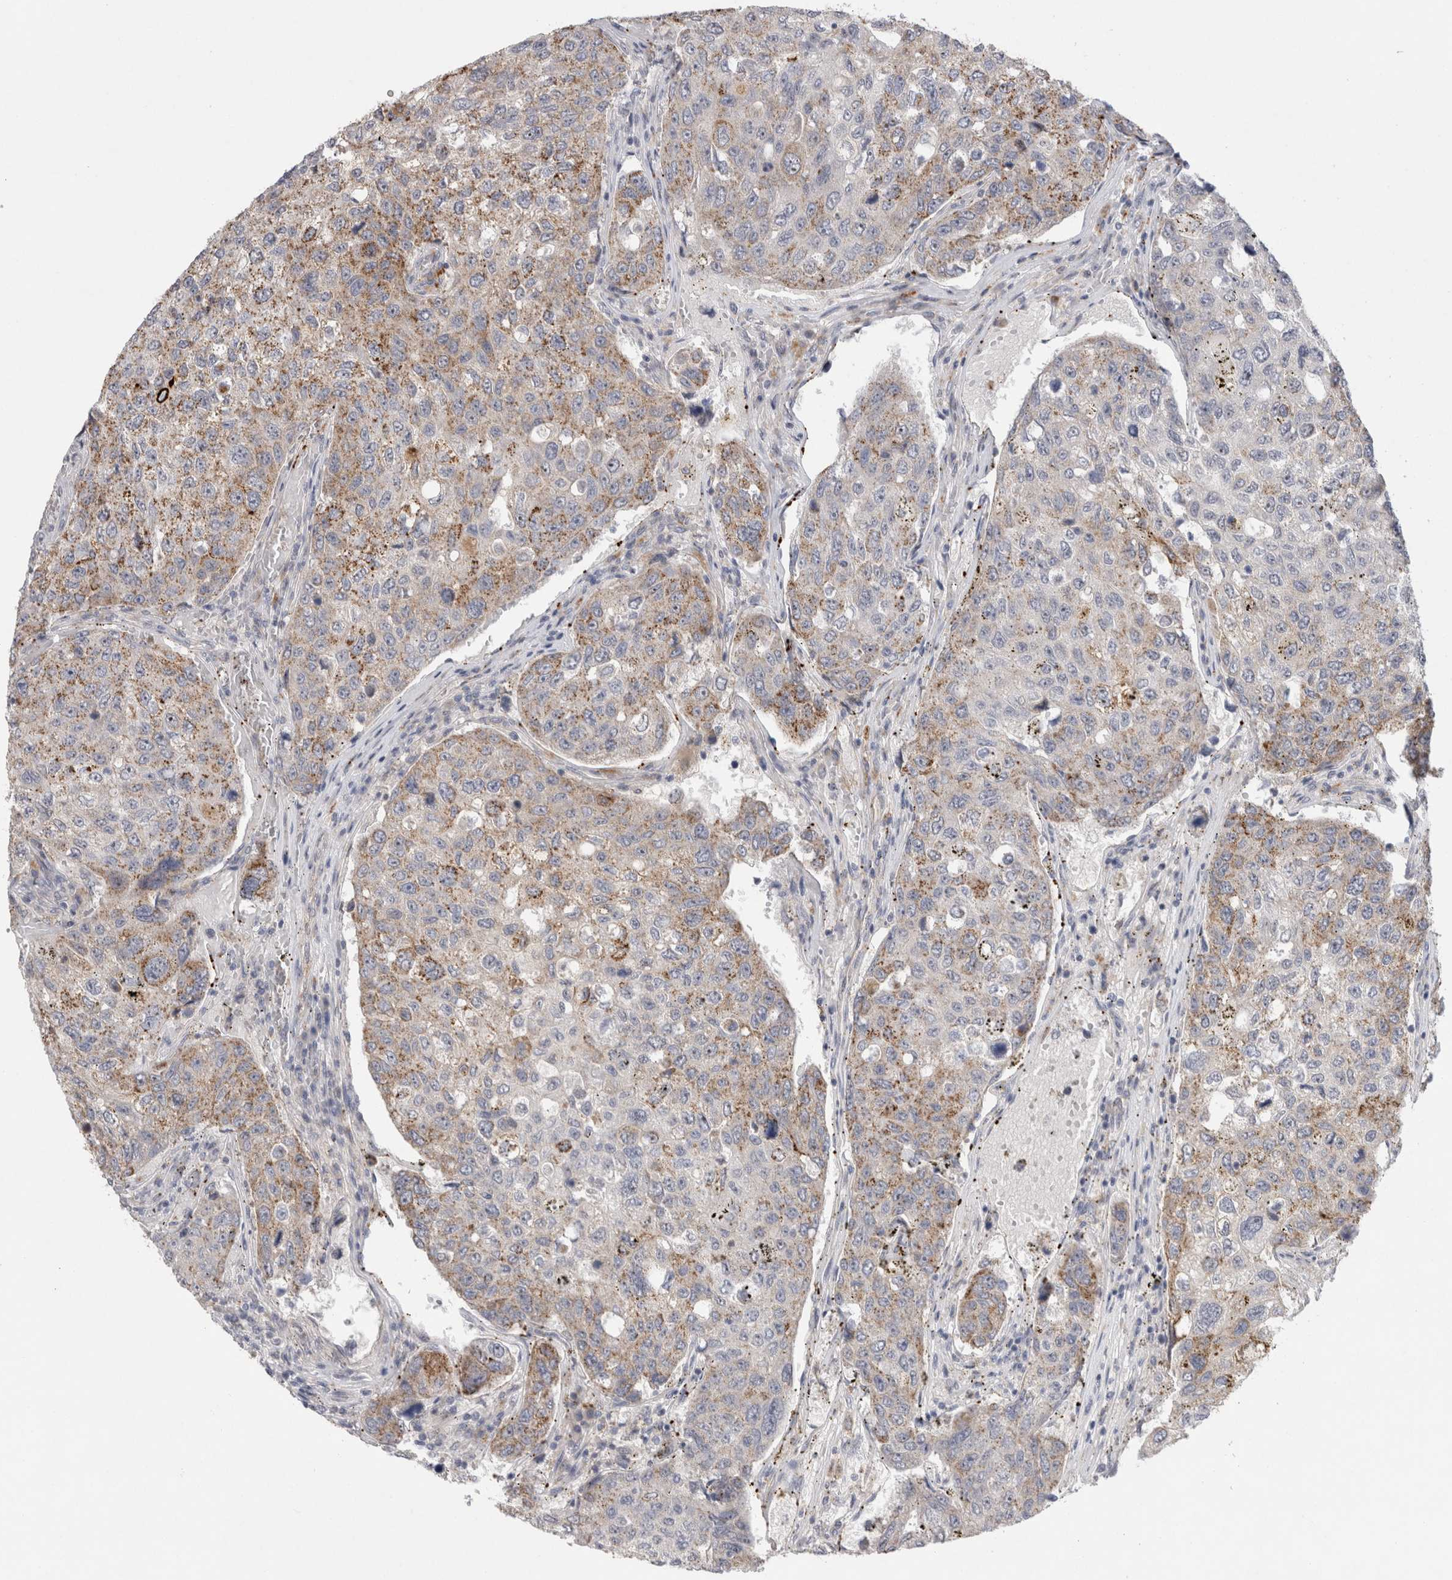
{"staining": {"intensity": "strong", "quantity": "<25%", "location": "cytoplasmic/membranous"}, "tissue": "urothelial cancer", "cell_type": "Tumor cells", "image_type": "cancer", "snomed": [{"axis": "morphology", "description": "Urothelial carcinoma, High grade"}, {"axis": "topography", "description": "Lymph node"}, {"axis": "topography", "description": "Urinary bladder"}], "caption": "High-grade urothelial carcinoma stained with DAB (3,3'-diaminobenzidine) immunohistochemistry exhibits medium levels of strong cytoplasmic/membranous positivity in about <25% of tumor cells. (brown staining indicates protein expression, while blue staining denotes nuclei).", "gene": "GAA", "patient": {"sex": "male", "age": 51}}